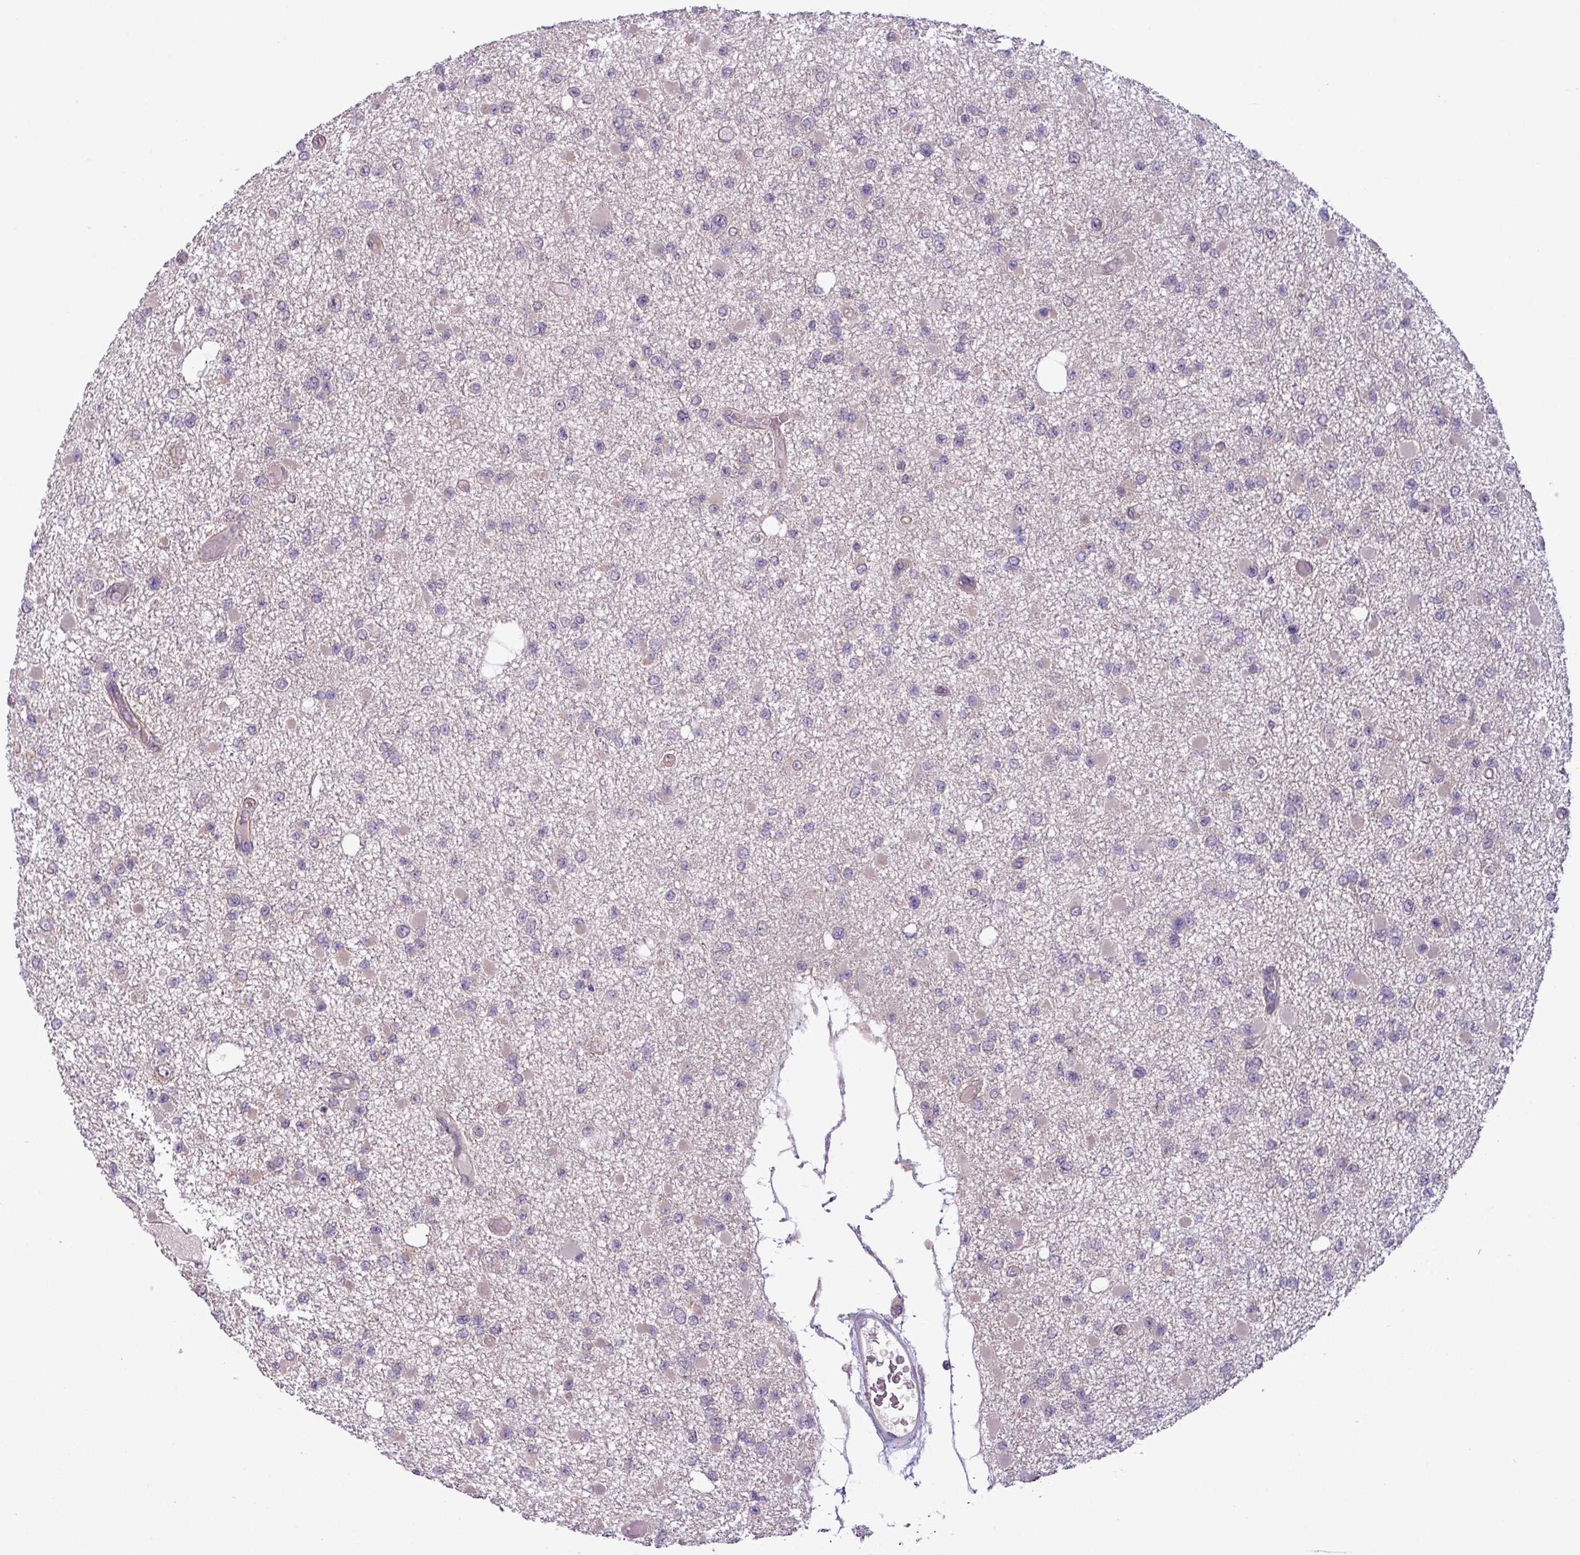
{"staining": {"intensity": "weak", "quantity": "<25%", "location": "cytoplasmic/membranous"}, "tissue": "glioma", "cell_type": "Tumor cells", "image_type": "cancer", "snomed": [{"axis": "morphology", "description": "Glioma, malignant, Low grade"}, {"axis": "topography", "description": "Brain"}], "caption": "A high-resolution micrograph shows IHC staining of glioma, which shows no significant positivity in tumor cells. (DAB (3,3'-diaminobenzidine) immunohistochemistry (IHC), high magnification).", "gene": "C20orf27", "patient": {"sex": "female", "age": 22}}